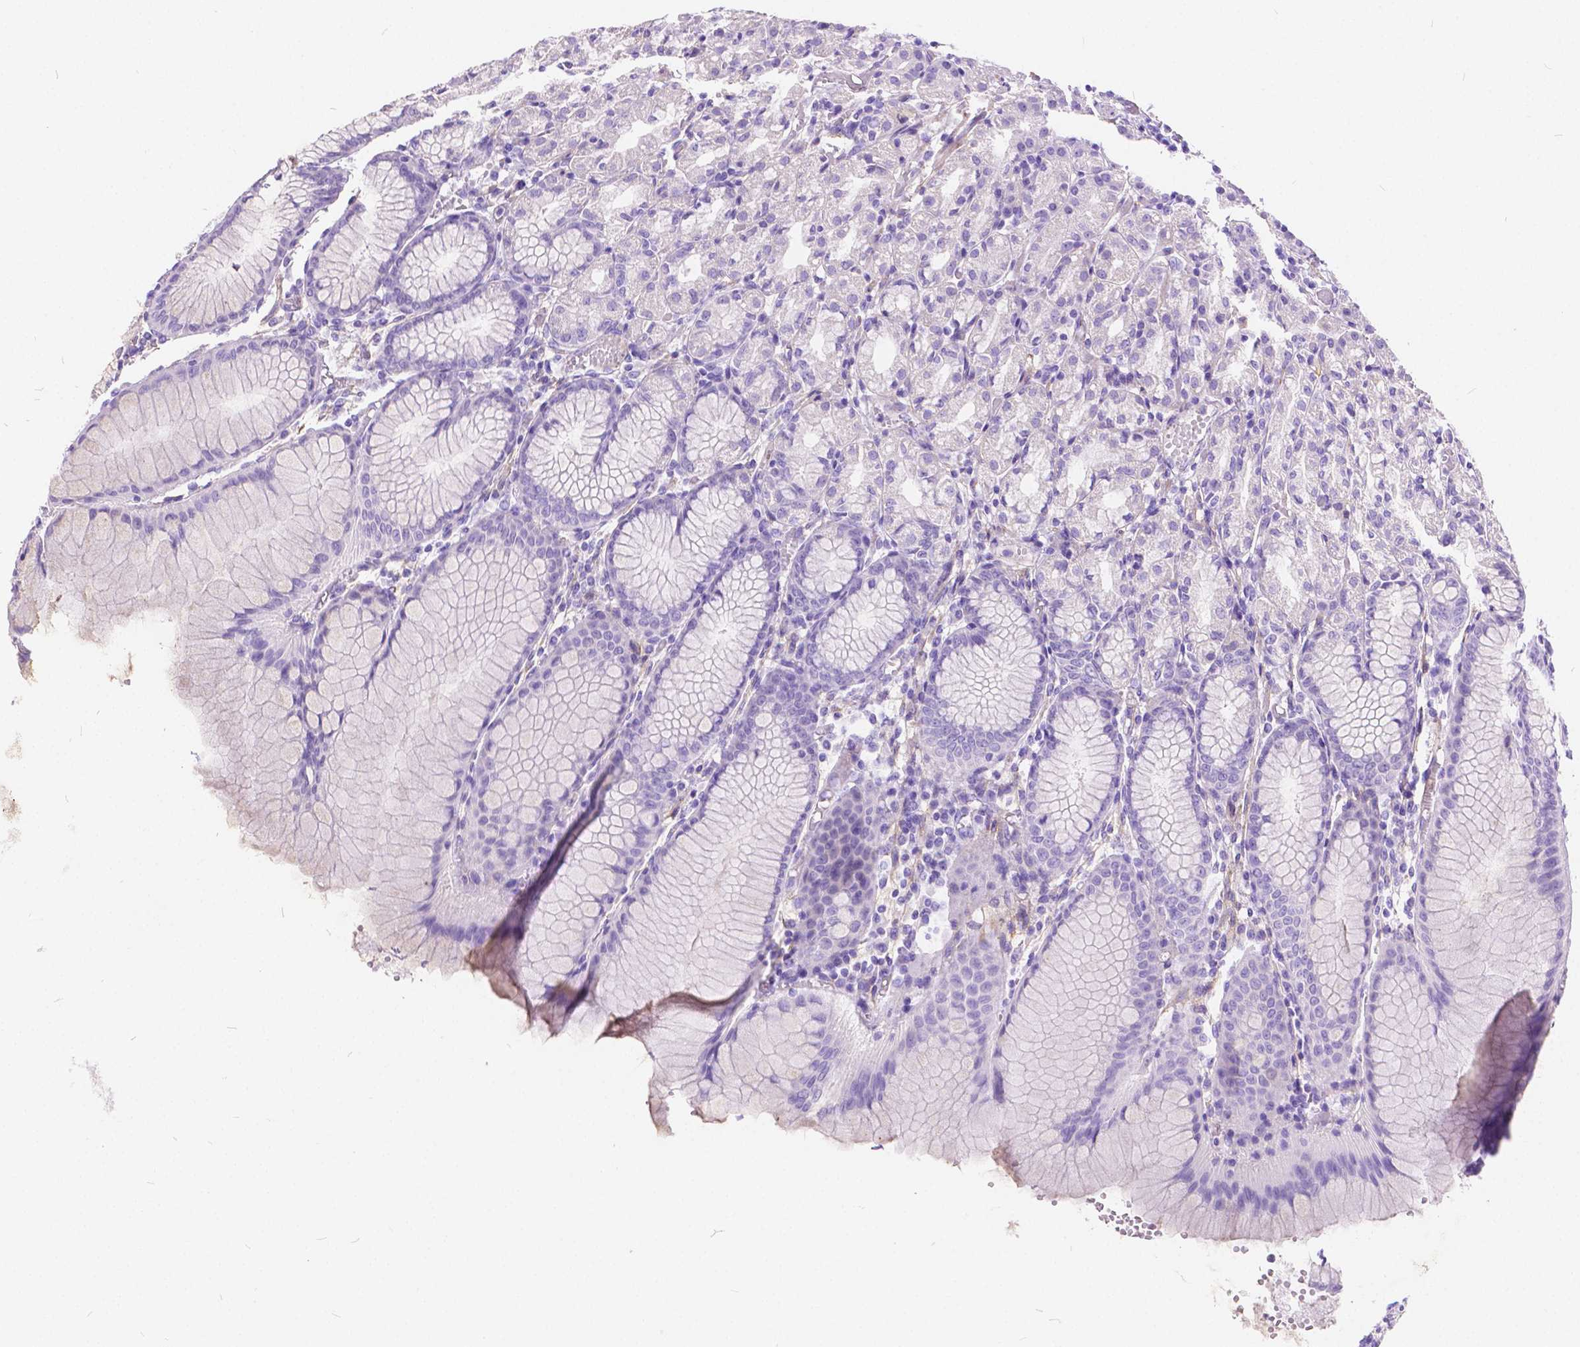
{"staining": {"intensity": "negative", "quantity": "none", "location": "none"}, "tissue": "stomach", "cell_type": "Glandular cells", "image_type": "normal", "snomed": [{"axis": "morphology", "description": "Normal tissue, NOS"}, {"axis": "topography", "description": "Stomach"}], "caption": "This is an immunohistochemistry (IHC) photomicrograph of benign human stomach. There is no positivity in glandular cells.", "gene": "CHRM1", "patient": {"sex": "female", "age": 57}}